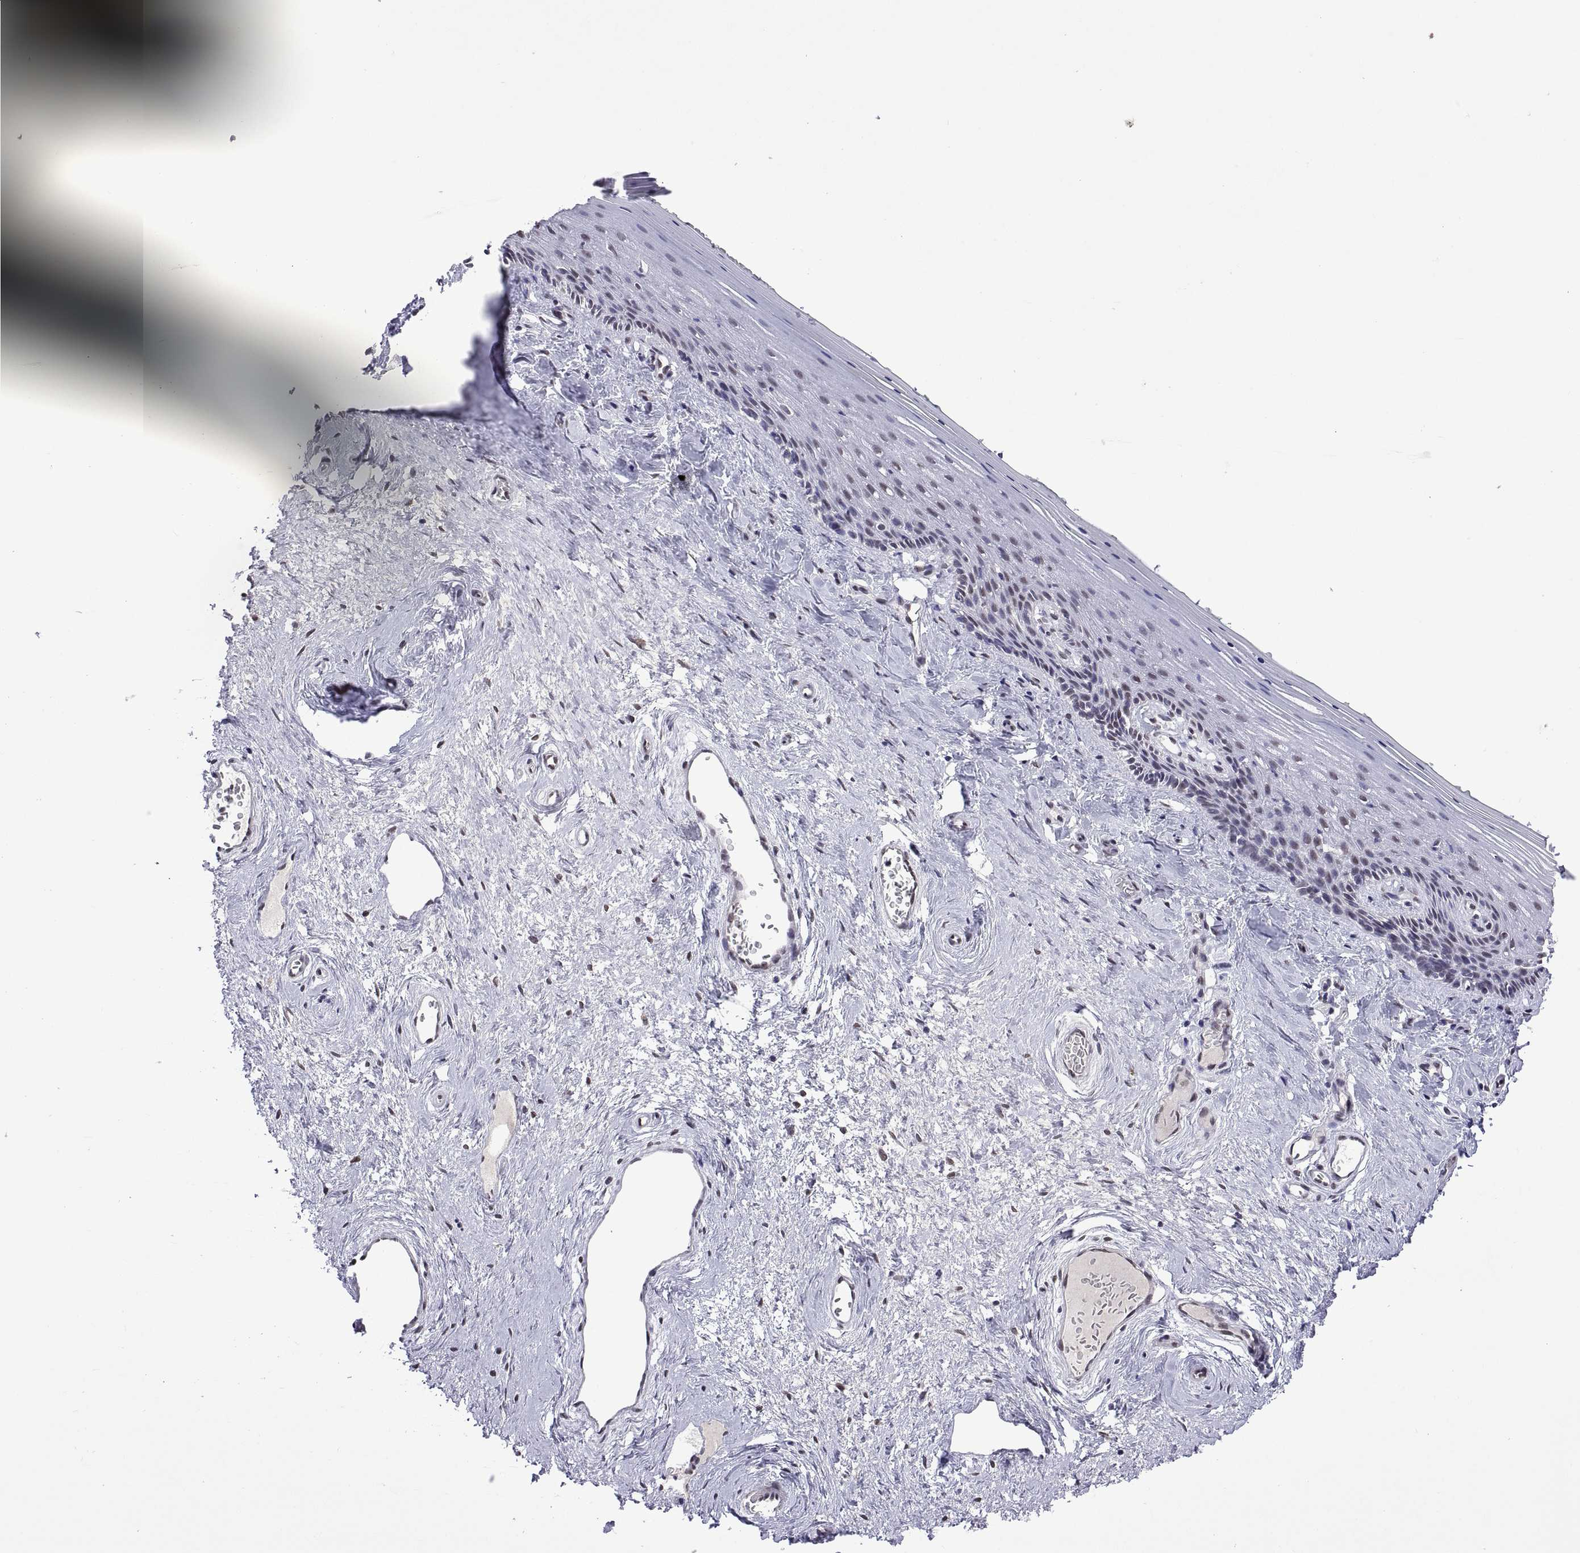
{"staining": {"intensity": "weak", "quantity": "25%-75%", "location": "nuclear"}, "tissue": "vagina", "cell_type": "Squamous epithelial cells", "image_type": "normal", "snomed": [{"axis": "morphology", "description": "Normal tissue, NOS"}, {"axis": "topography", "description": "Vagina"}], "caption": "Immunohistochemistry staining of unremarkable vagina, which demonstrates low levels of weak nuclear expression in about 25%-75% of squamous epithelial cells indicating weak nuclear protein expression. The staining was performed using DAB (3,3'-diaminobenzidine) (brown) for protein detection and nuclei were counterstained in hematoxylin (blue).", "gene": "NR4A1", "patient": {"sex": "female", "age": 45}}